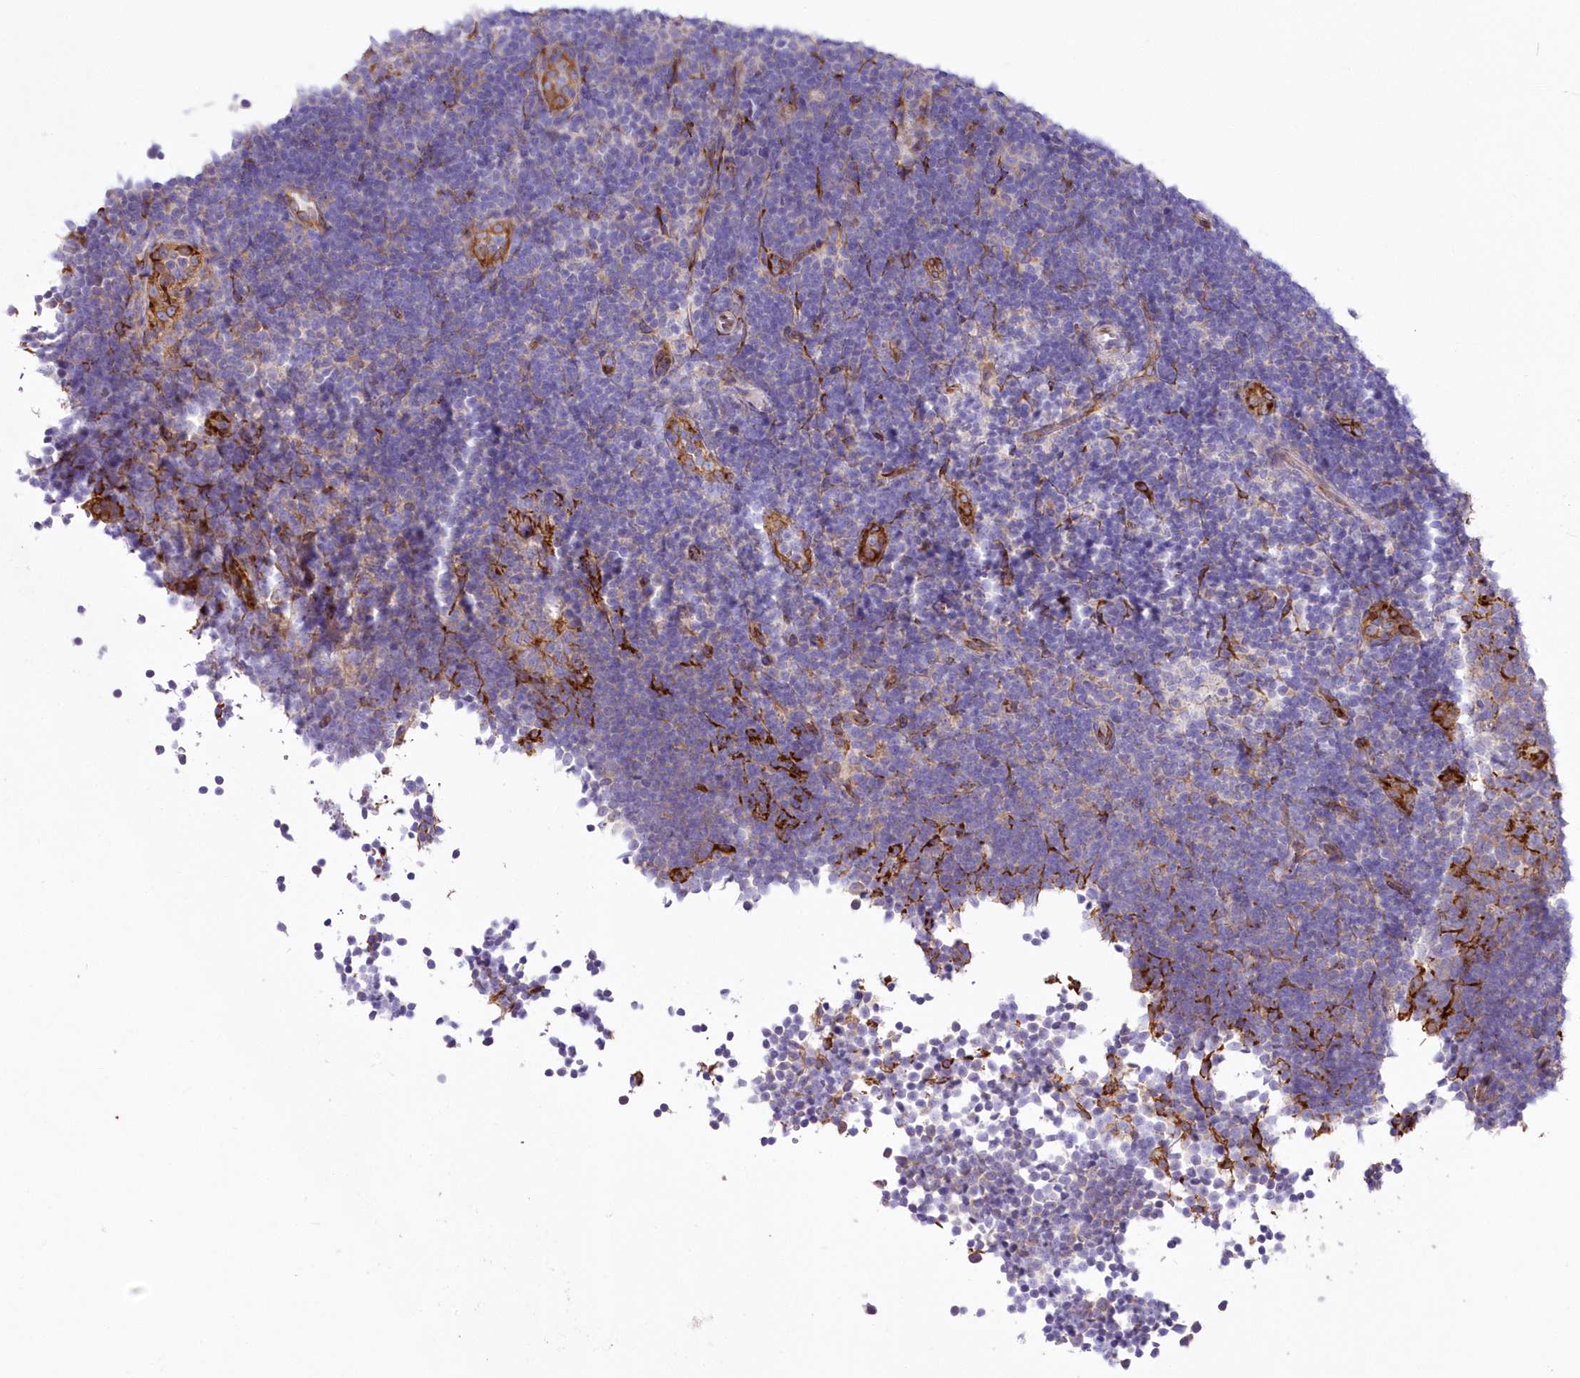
{"staining": {"intensity": "negative", "quantity": "none", "location": "none"}, "tissue": "lymph node", "cell_type": "Germinal center cells", "image_type": "normal", "snomed": [{"axis": "morphology", "description": "Normal tissue, NOS"}, {"axis": "topography", "description": "Lymph node"}], "caption": "This is an immunohistochemistry (IHC) micrograph of benign lymph node. There is no positivity in germinal center cells.", "gene": "YTHDC2", "patient": {"sex": "female", "age": 22}}